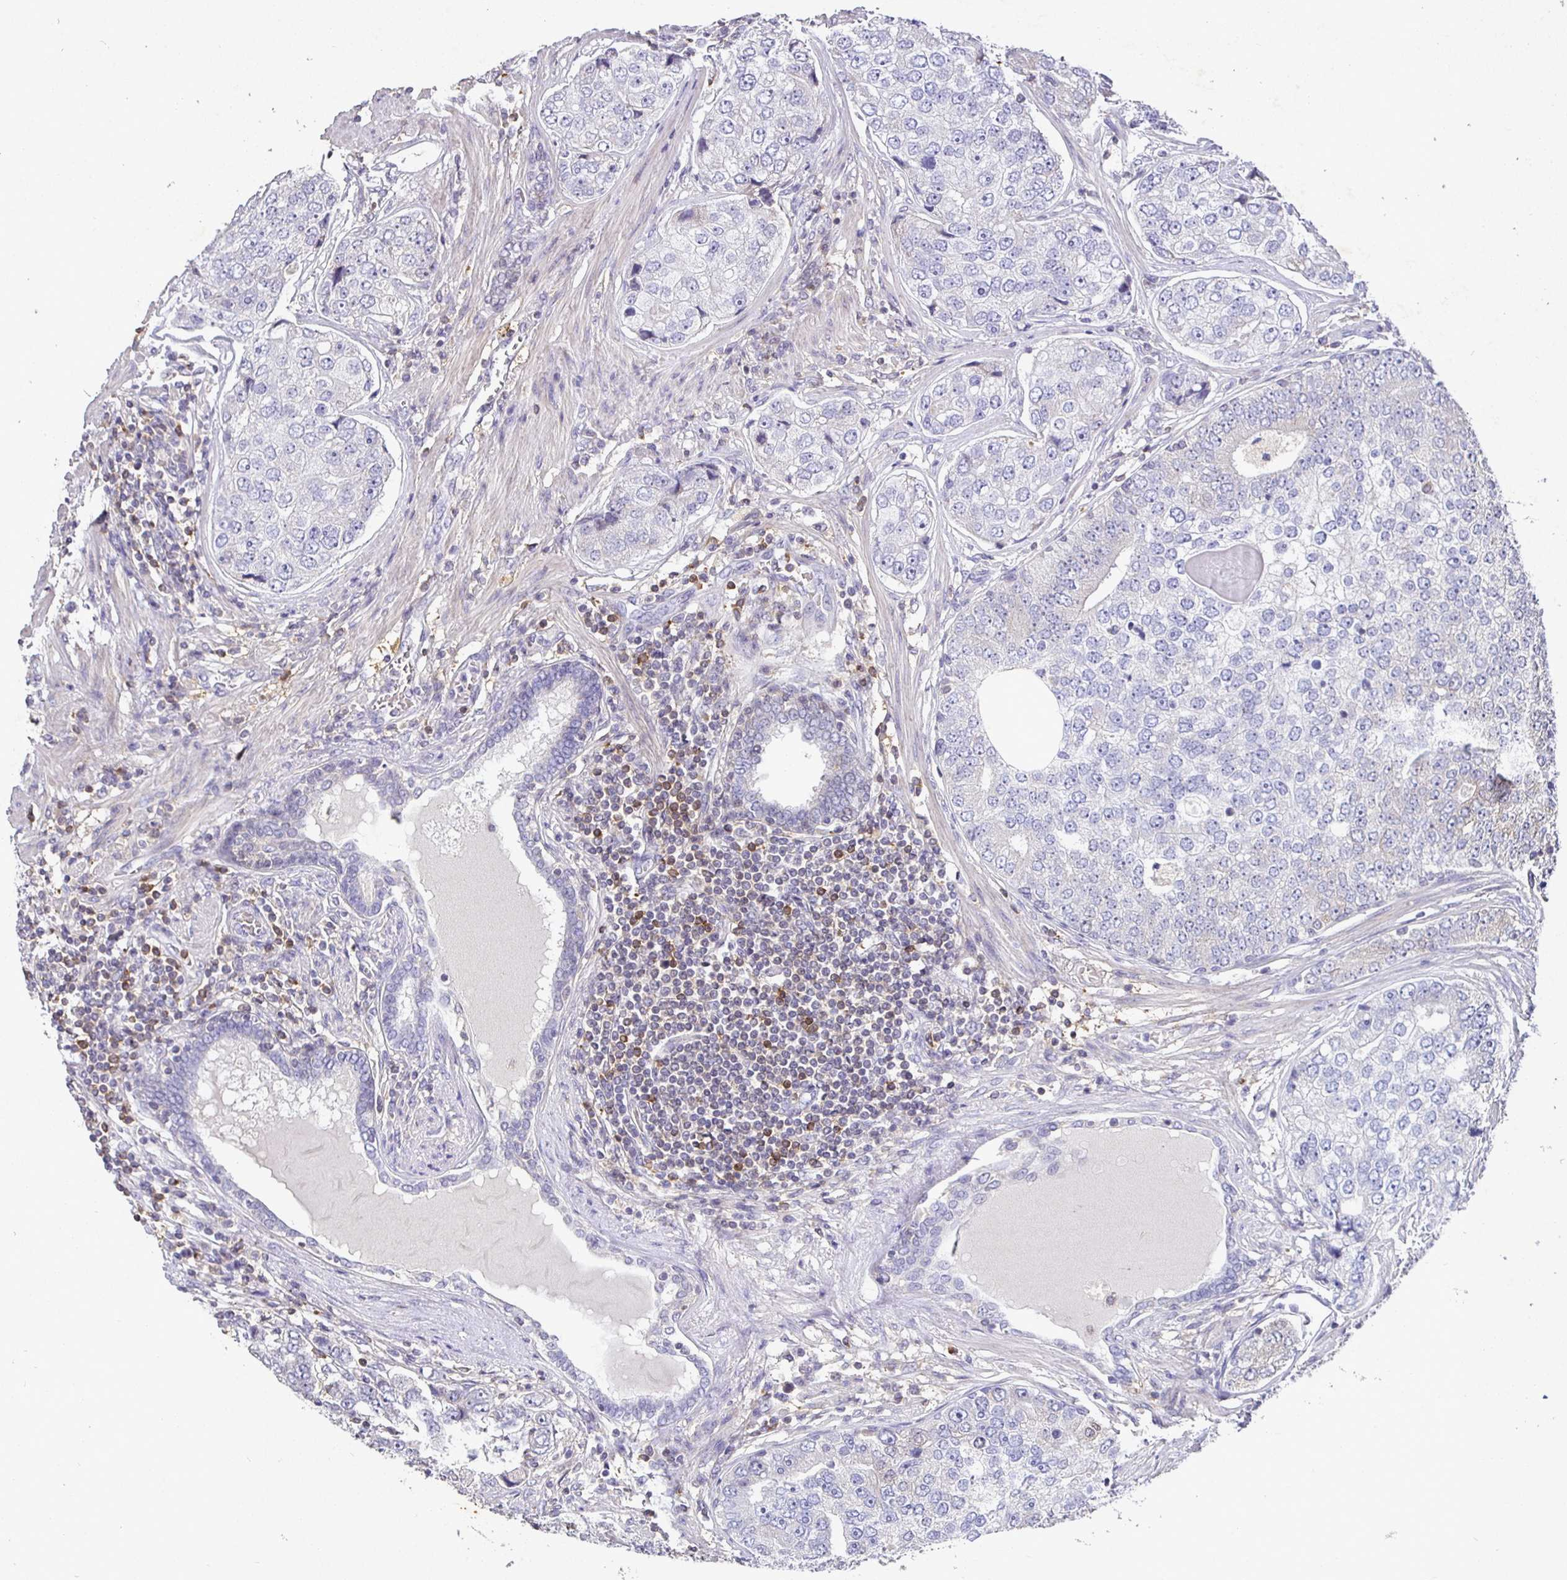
{"staining": {"intensity": "negative", "quantity": "none", "location": "none"}, "tissue": "prostate cancer", "cell_type": "Tumor cells", "image_type": "cancer", "snomed": [{"axis": "morphology", "description": "Adenocarcinoma, High grade"}, {"axis": "topography", "description": "Prostate"}], "caption": "DAB (3,3'-diaminobenzidine) immunohistochemical staining of prostate high-grade adenocarcinoma shows no significant positivity in tumor cells.", "gene": "SHISA4", "patient": {"sex": "male", "age": 60}}